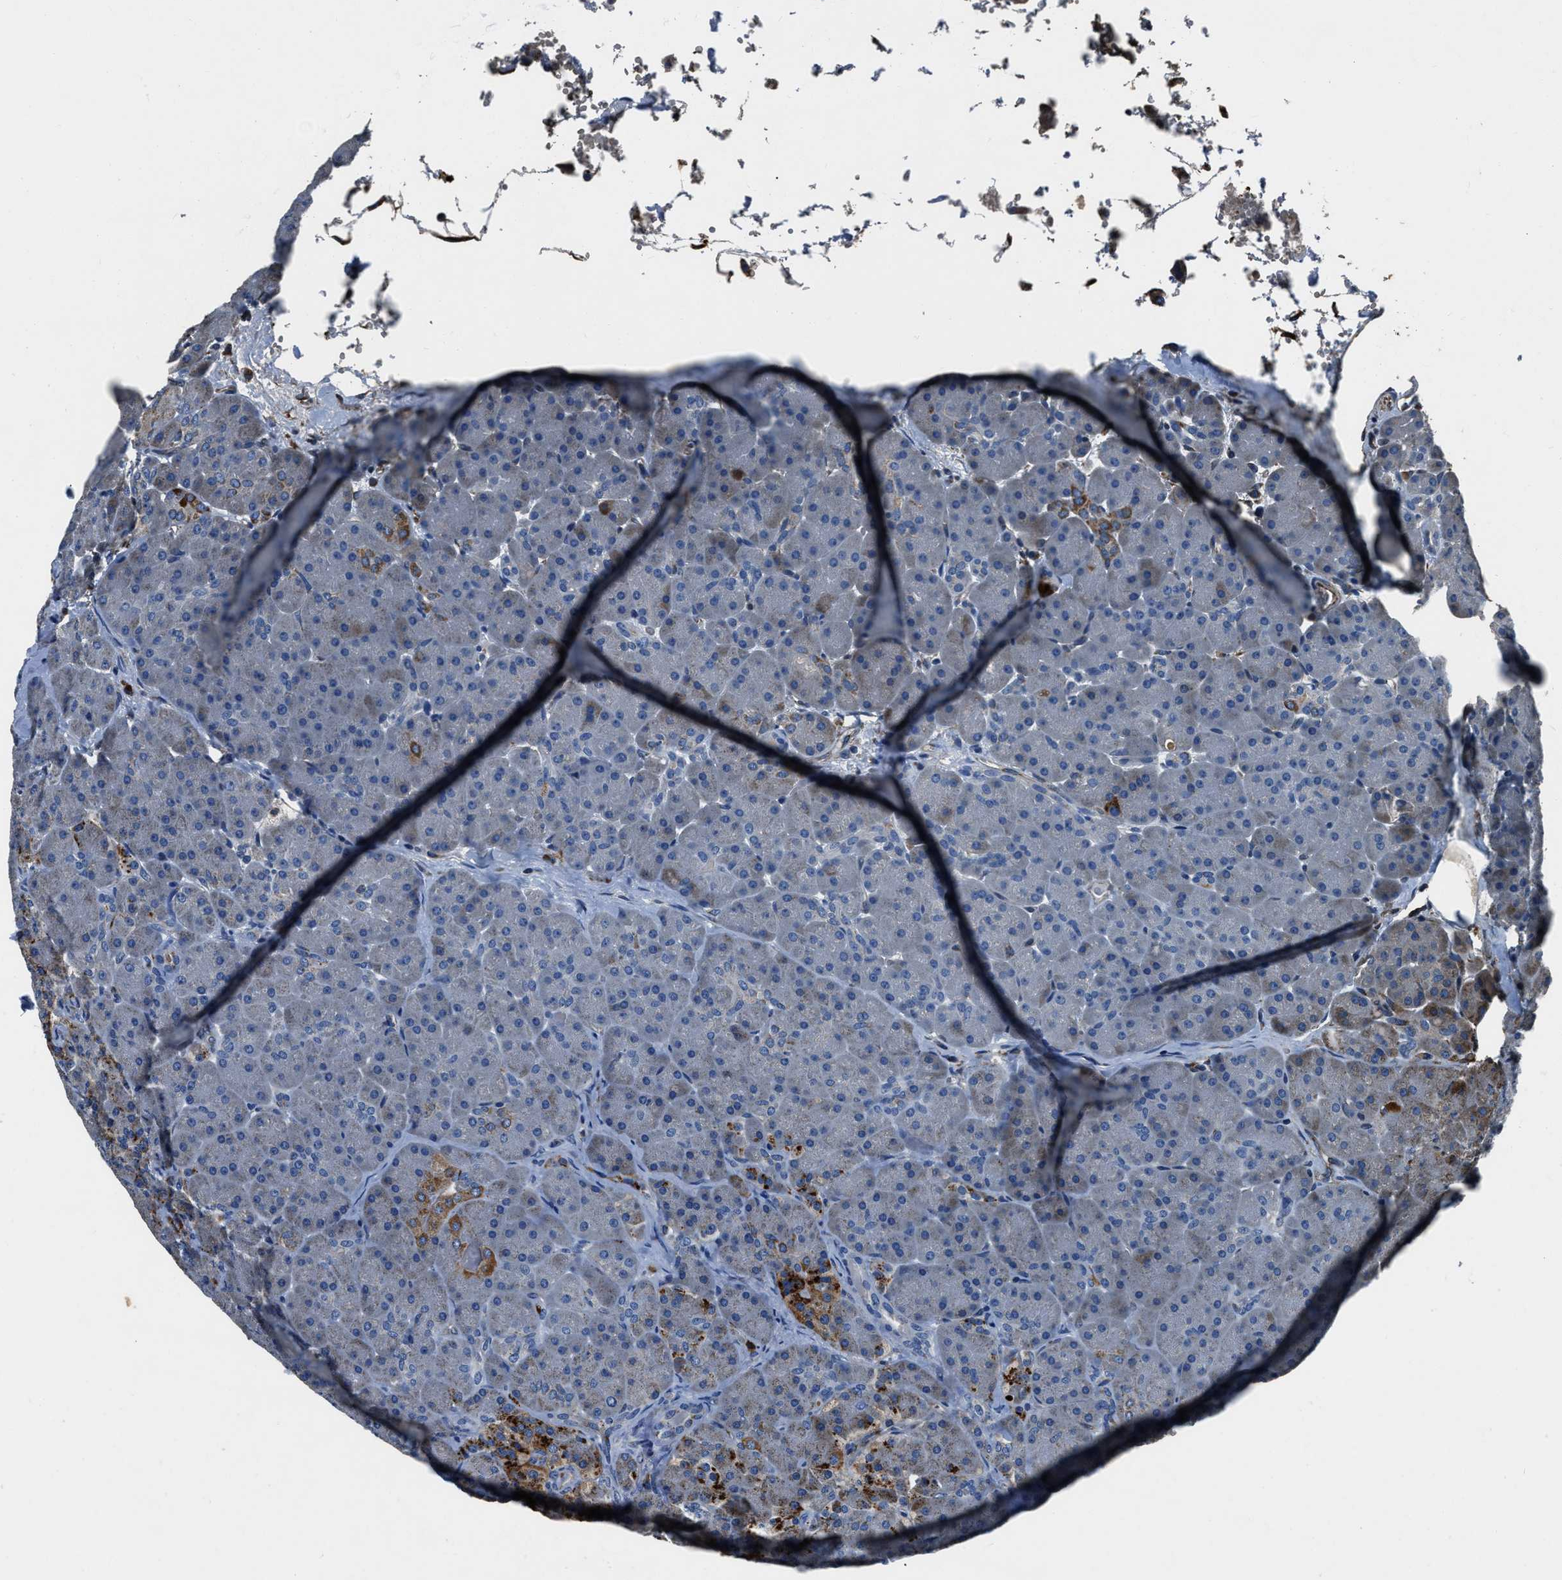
{"staining": {"intensity": "moderate", "quantity": "25%-75%", "location": "cytoplasmic/membranous"}, "tissue": "pancreas", "cell_type": "Exocrine glandular cells", "image_type": "normal", "snomed": [{"axis": "morphology", "description": "Normal tissue, NOS"}, {"axis": "topography", "description": "Pancreas"}], "caption": "IHC photomicrograph of unremarkable pancreas: pancreas stained using IHC shows medium levels of moderate protein expression localized specifically in the cytoplasmic/membranous of exocrine glandular cells, appearing as a cytoplasmic/membranous brown color.", "gene": "OGDH", "patient": {"sex": "male", "age": 66}}